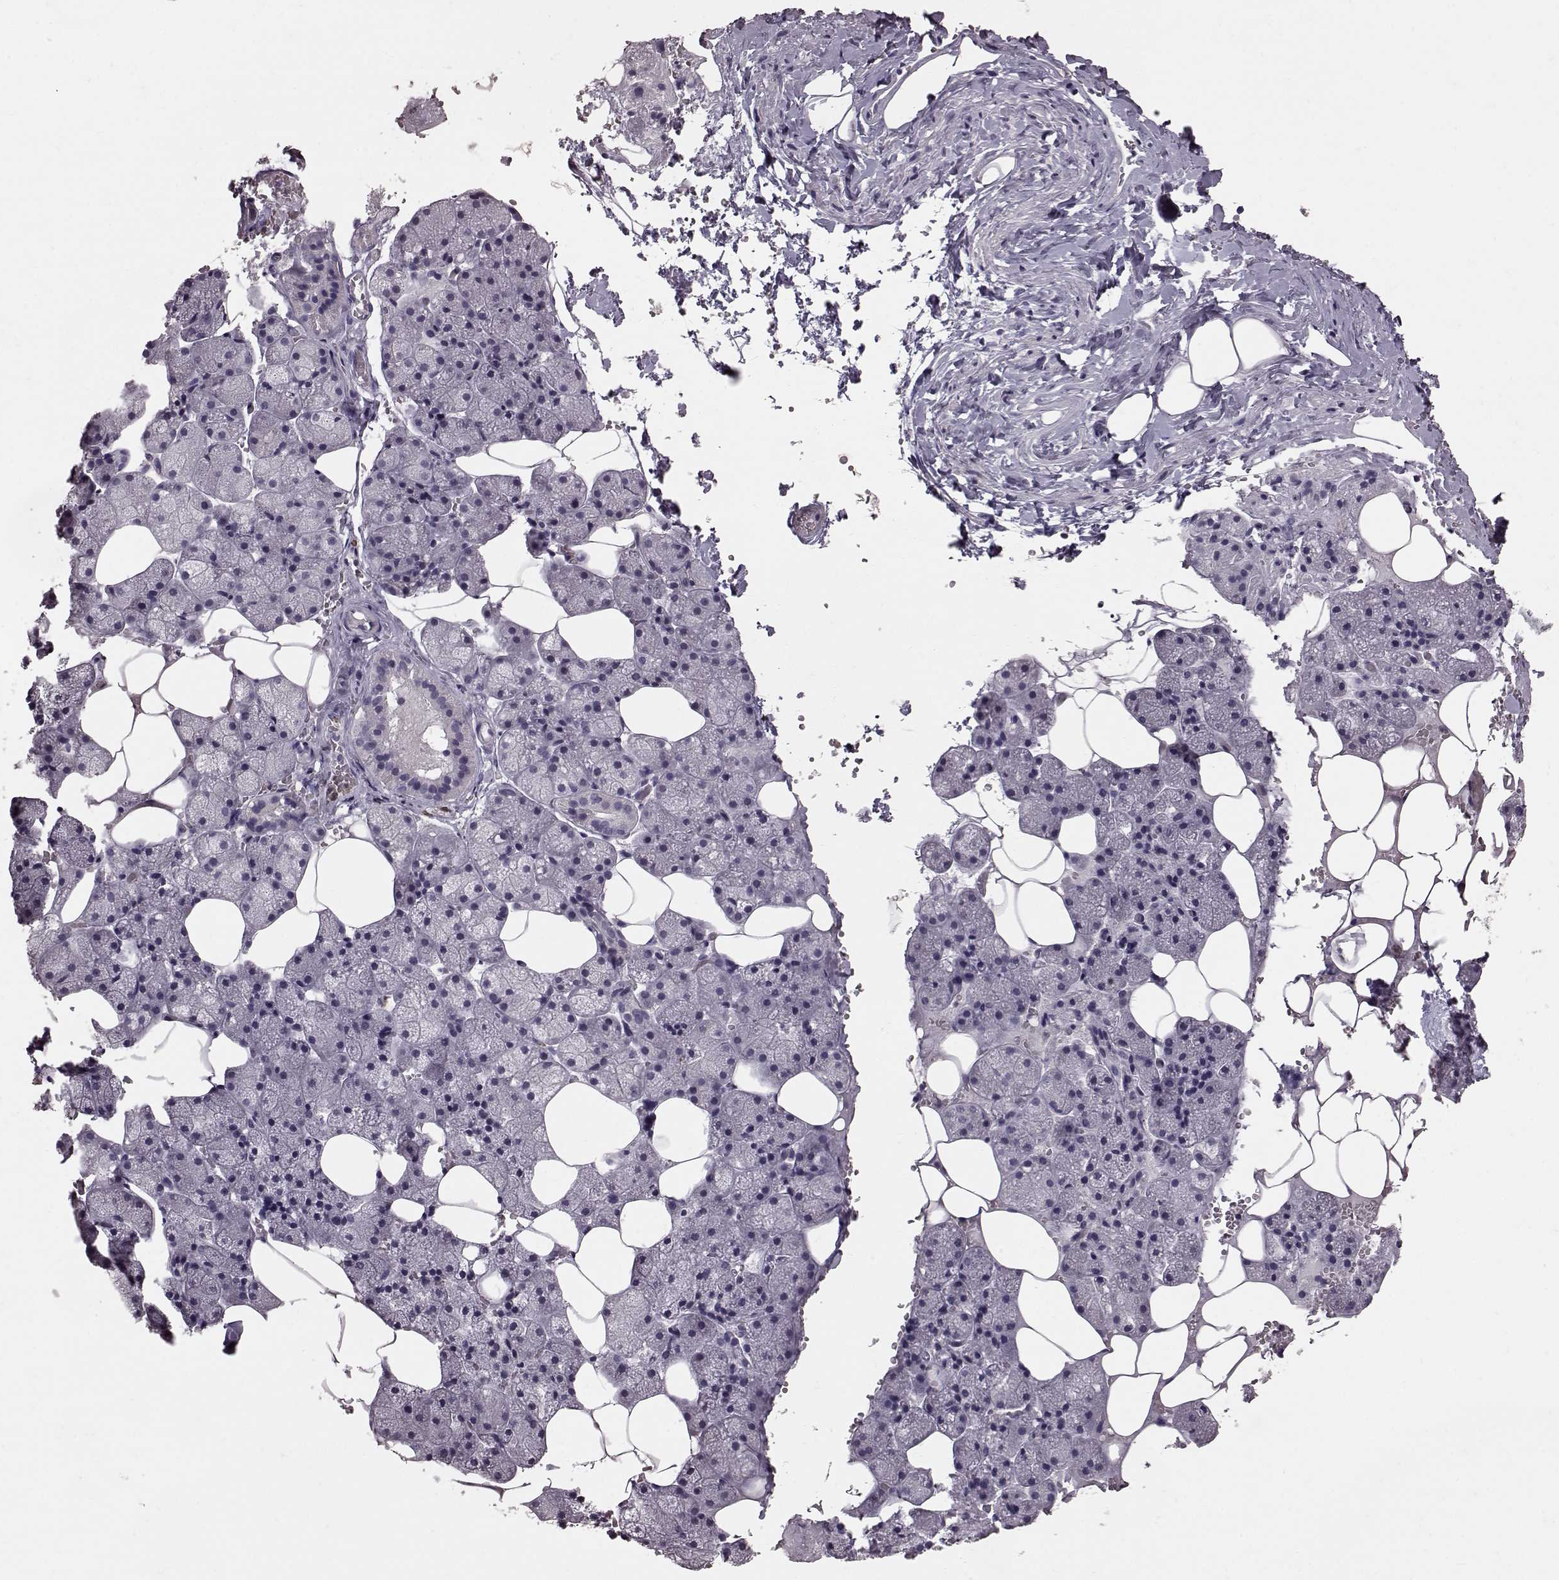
{"staining": {"intensity": "negative", "quantity": "none", "location": "none"}, "tissue": "salivary gland", "cell_type": "Glandular cells", "image_type": "normal", "snomed": [{"axis": "morphology", "description": "Normal tissue, NOS"}, {"axis": "topography", "description": "Salivary gland"}], "caption": "A micrograph of salivary gland stained for a protein demonstrates no brown staining in glandular cells.", "gene": "FUT4", "patient": {"sex": "male", "age": 38}}